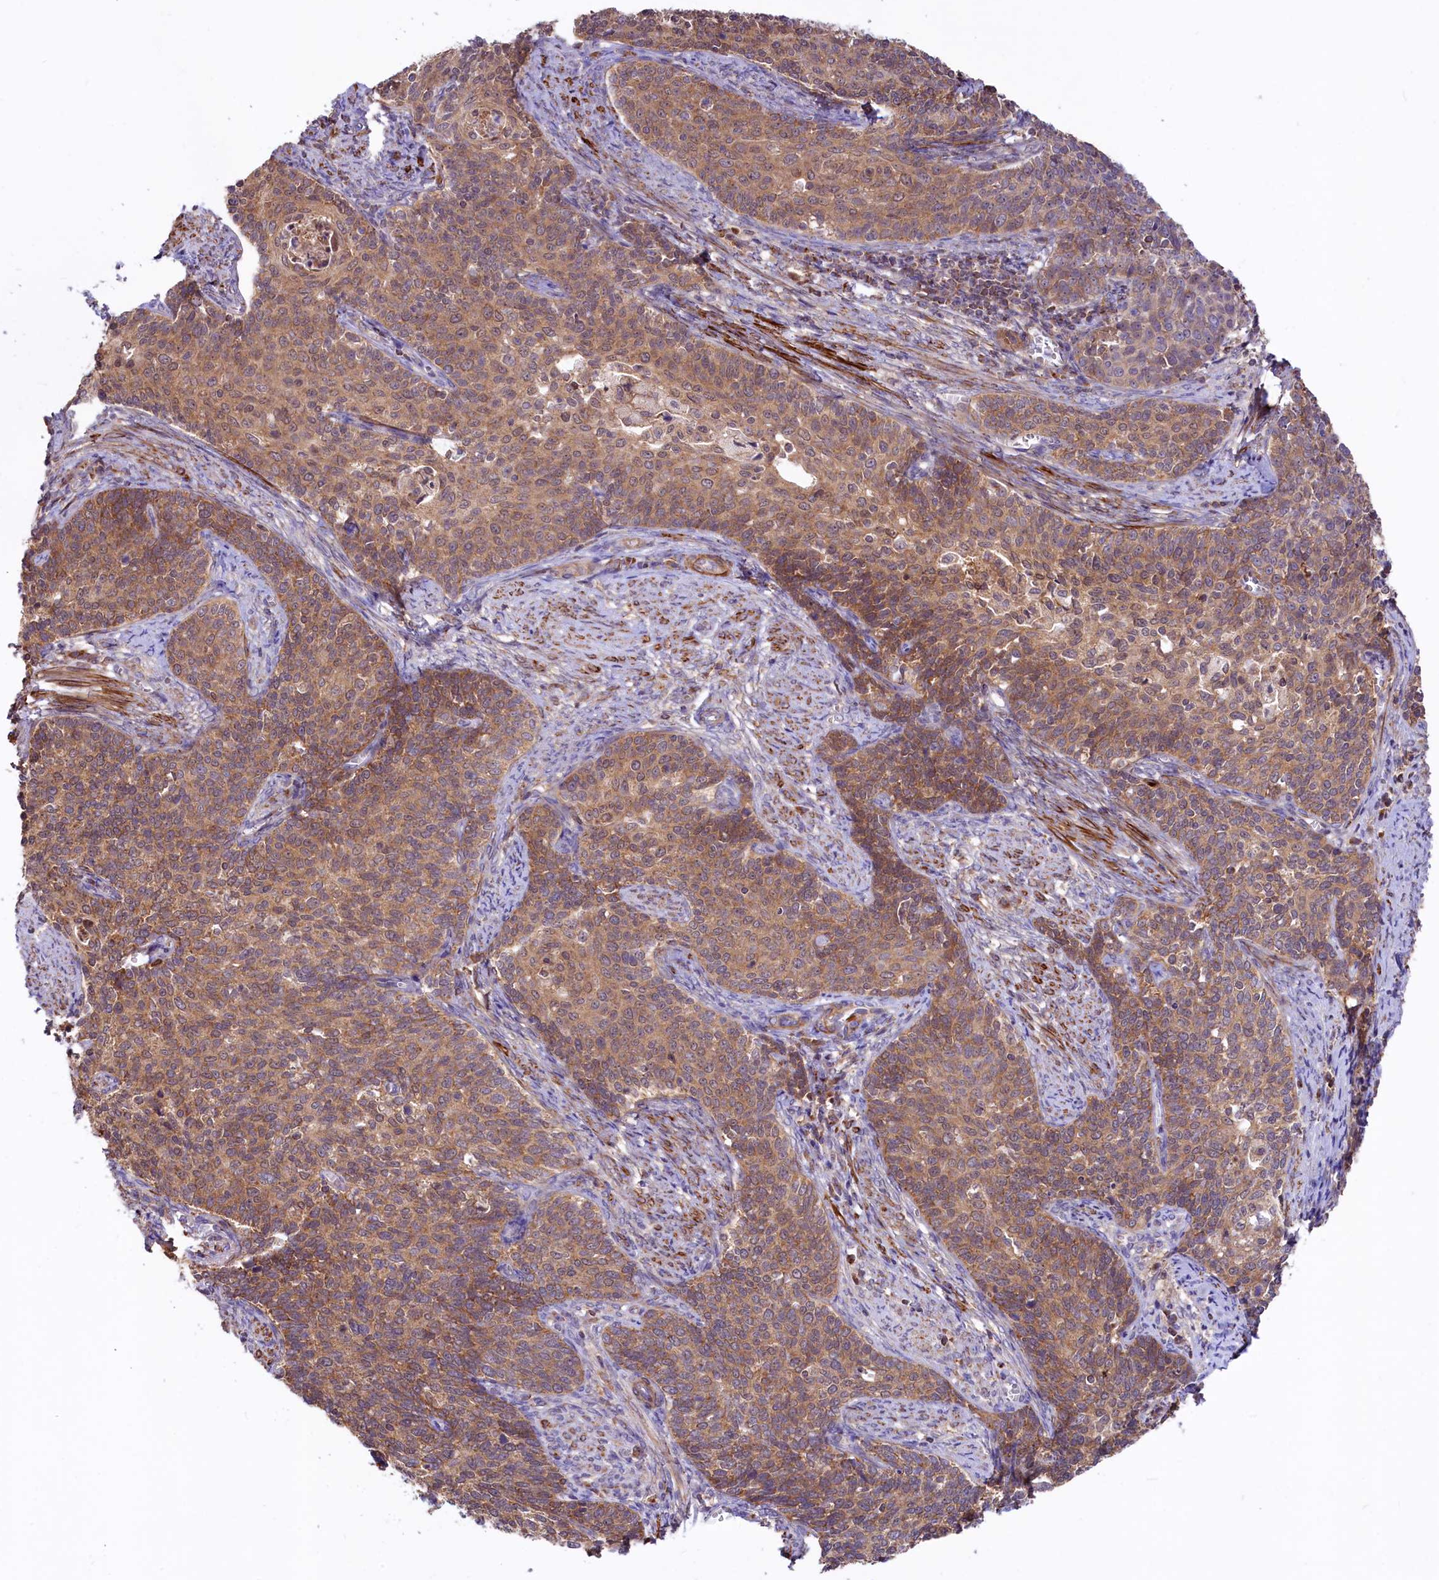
{"staining": {"intensity": "moderate", "quantity": ">75%", "location": "cytoplasmic/membranous"}, "tissue": "cervical cancer", "cell_type": "Tumor cells", "image_type": "cancer", "snomed": [{"axis": "morphology", "description": "Squamous cell carcinoma, NOS"}, {"axis": "topography", "description": "Cervix"}], "caption": "This is a histology image of immunohistochemistry staining of squamous cell carcinoma (cervical), which shows moderate expression in the cytoplasmic/membranous of tumor cells.", "gene": "CIAO3", "patient": {"sex": "female", "age": 39}}